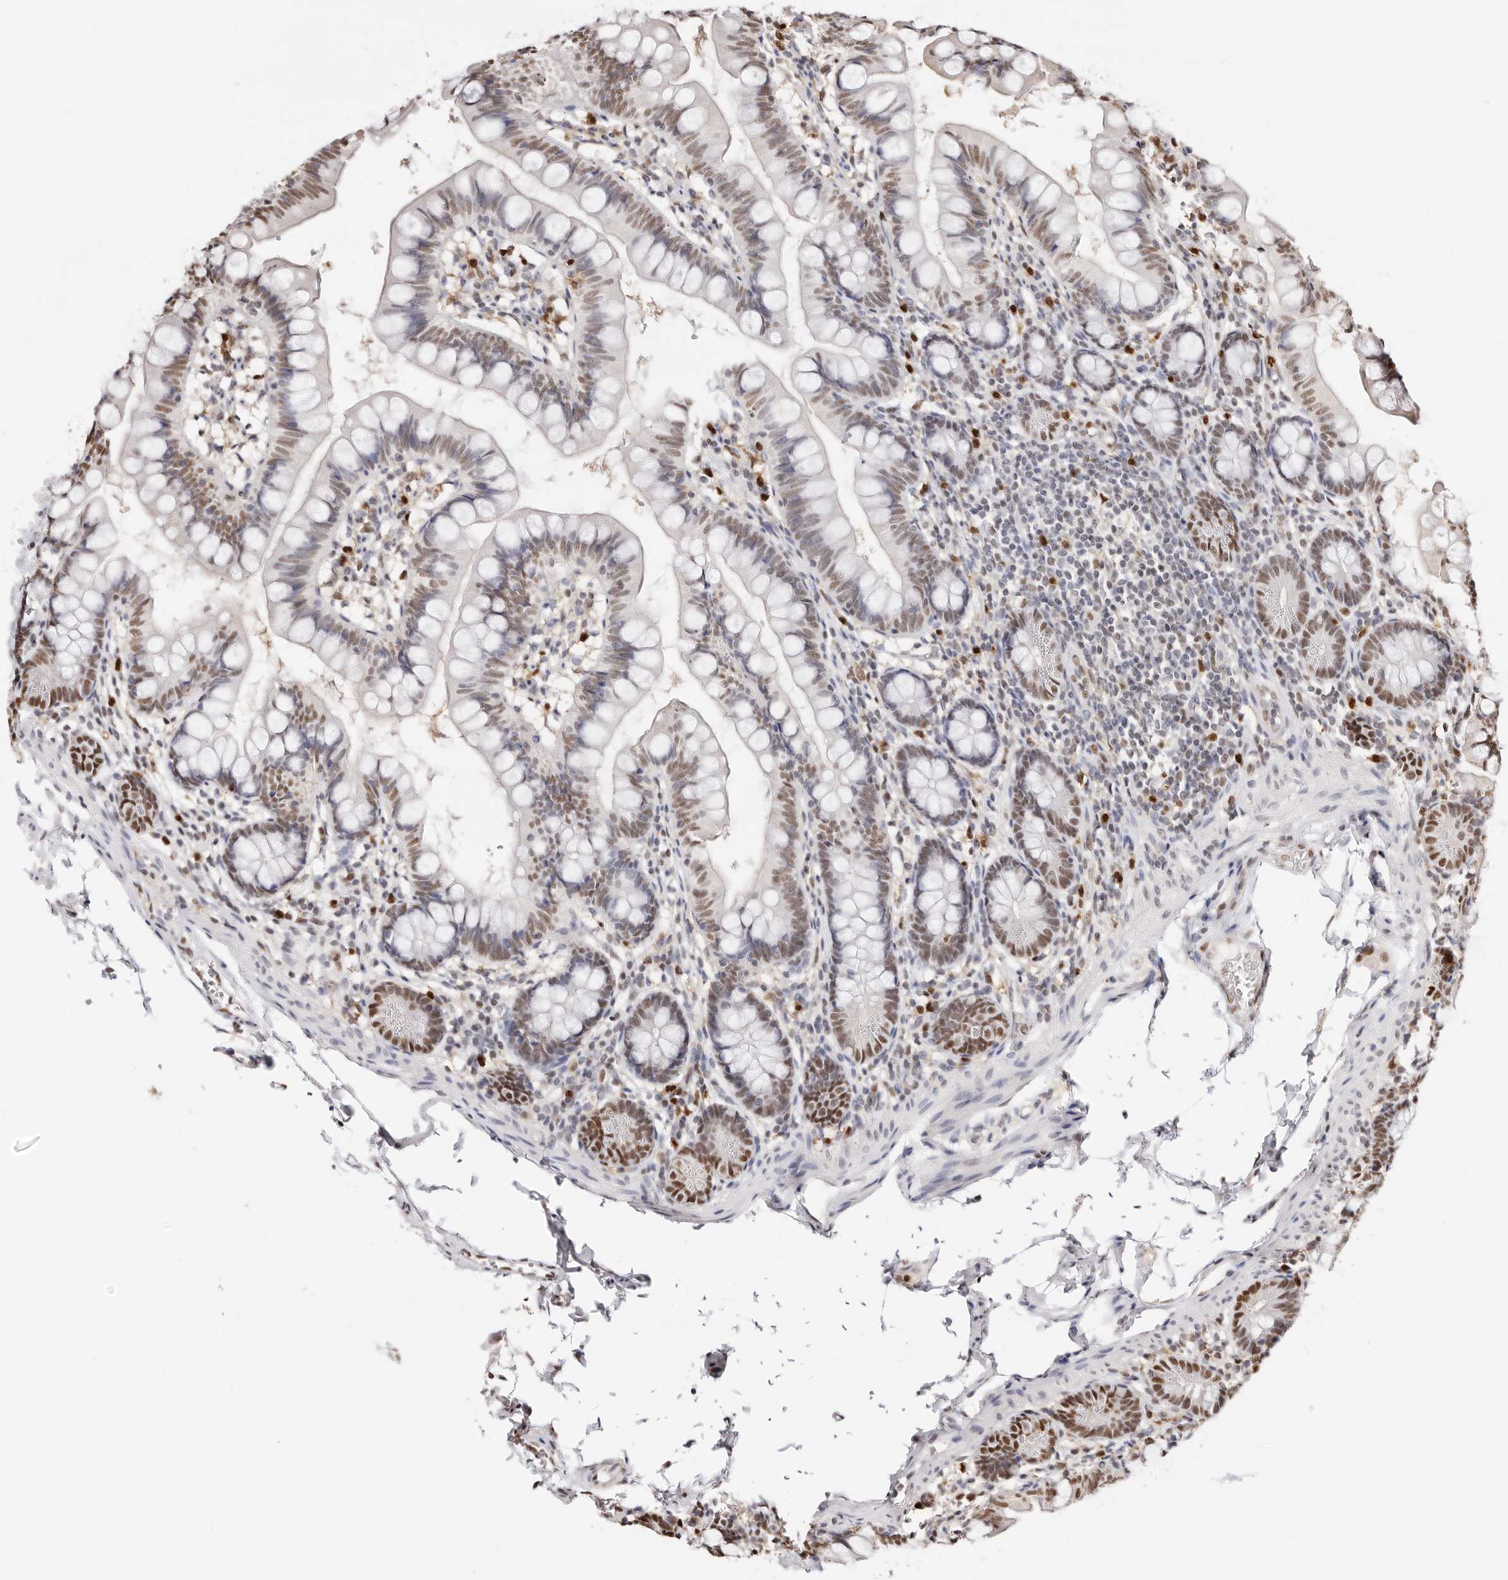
{"staining": {"intensity": "moderate", "quantity": "25%-75%", "location": "nuclear"}, "tissue": "small intestine", "cell_type": "Glandular cells", "image_type": "normal", "snomed": [{"axis": "morphology", "description": "Normal tissue, NOS"}, {"axis": "topography", "description": "Small intestine"}], "caption": "High-magnification brightfield microscopy of unremarkable small intestine stained with DAB (3,3'-diaminobenzidine) (brown) and counterstained with hematoxylin (blue). glandular cells exhibit moderate nuclear positivity is identified in approximately25%-75% of cells.", "gene": "TKT", "patient": {"sex": "male", "age": 7}}